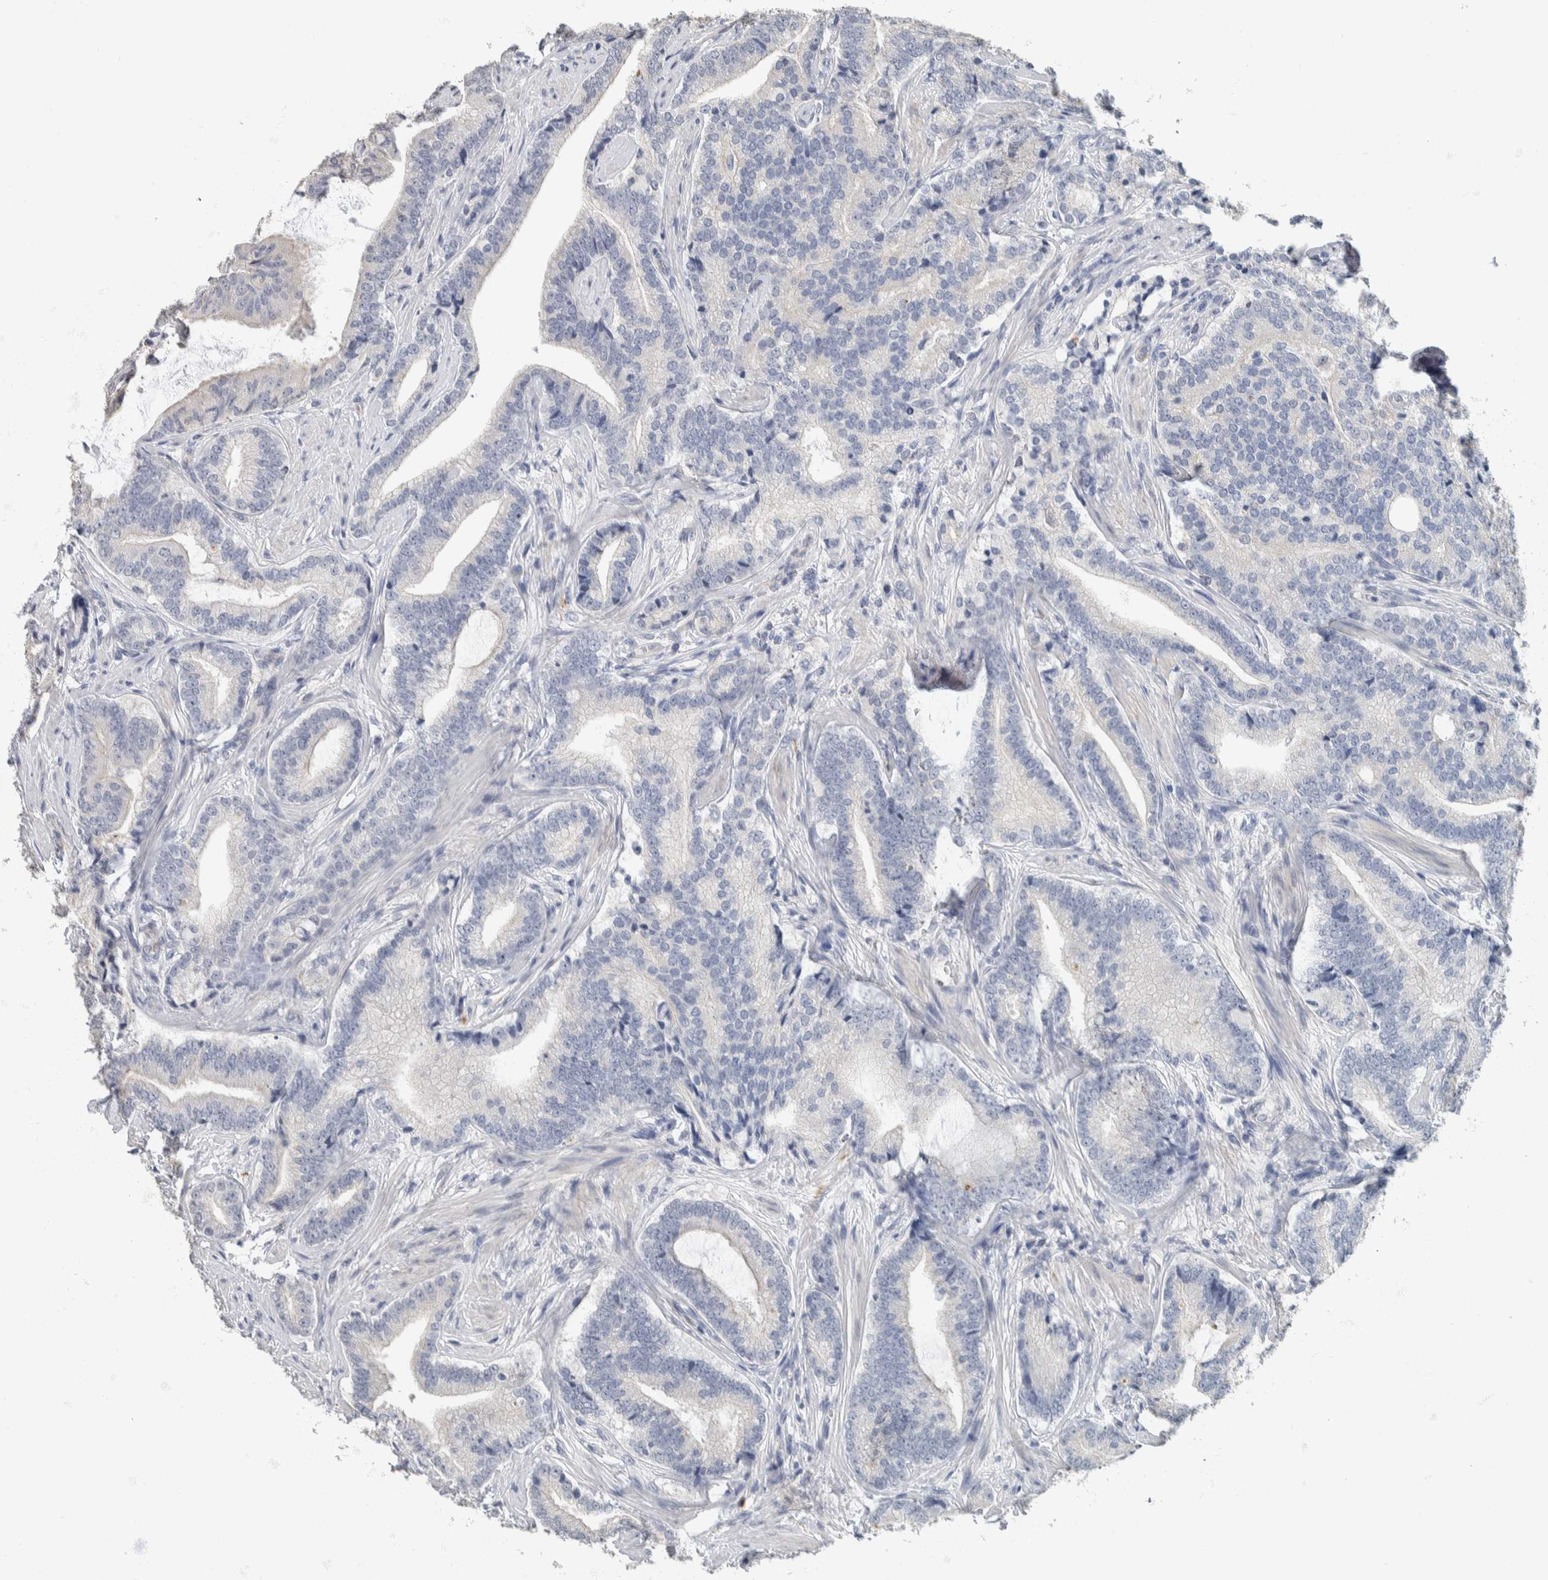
{"staining": {"intensity": "negative", "quantity": "none", "location": "none"}, "tissue": "prostate cancer", "cell_type": "Tumor cells", "image_type": "cancer", "snomed": [{"axis": "morphology", "description": "Adenocarcinoma, High grade"}, {"axis": "topography", "description": "Prostate"}], "caption": "This is a photomicrograph of immunohistochemistry (IHC) staining of adenocarcinoma (high-grade) (prostate), which shows no positivity in tumor cells.", "gene": "NEFM", "patient": {"sex": "male", "age": 55}}